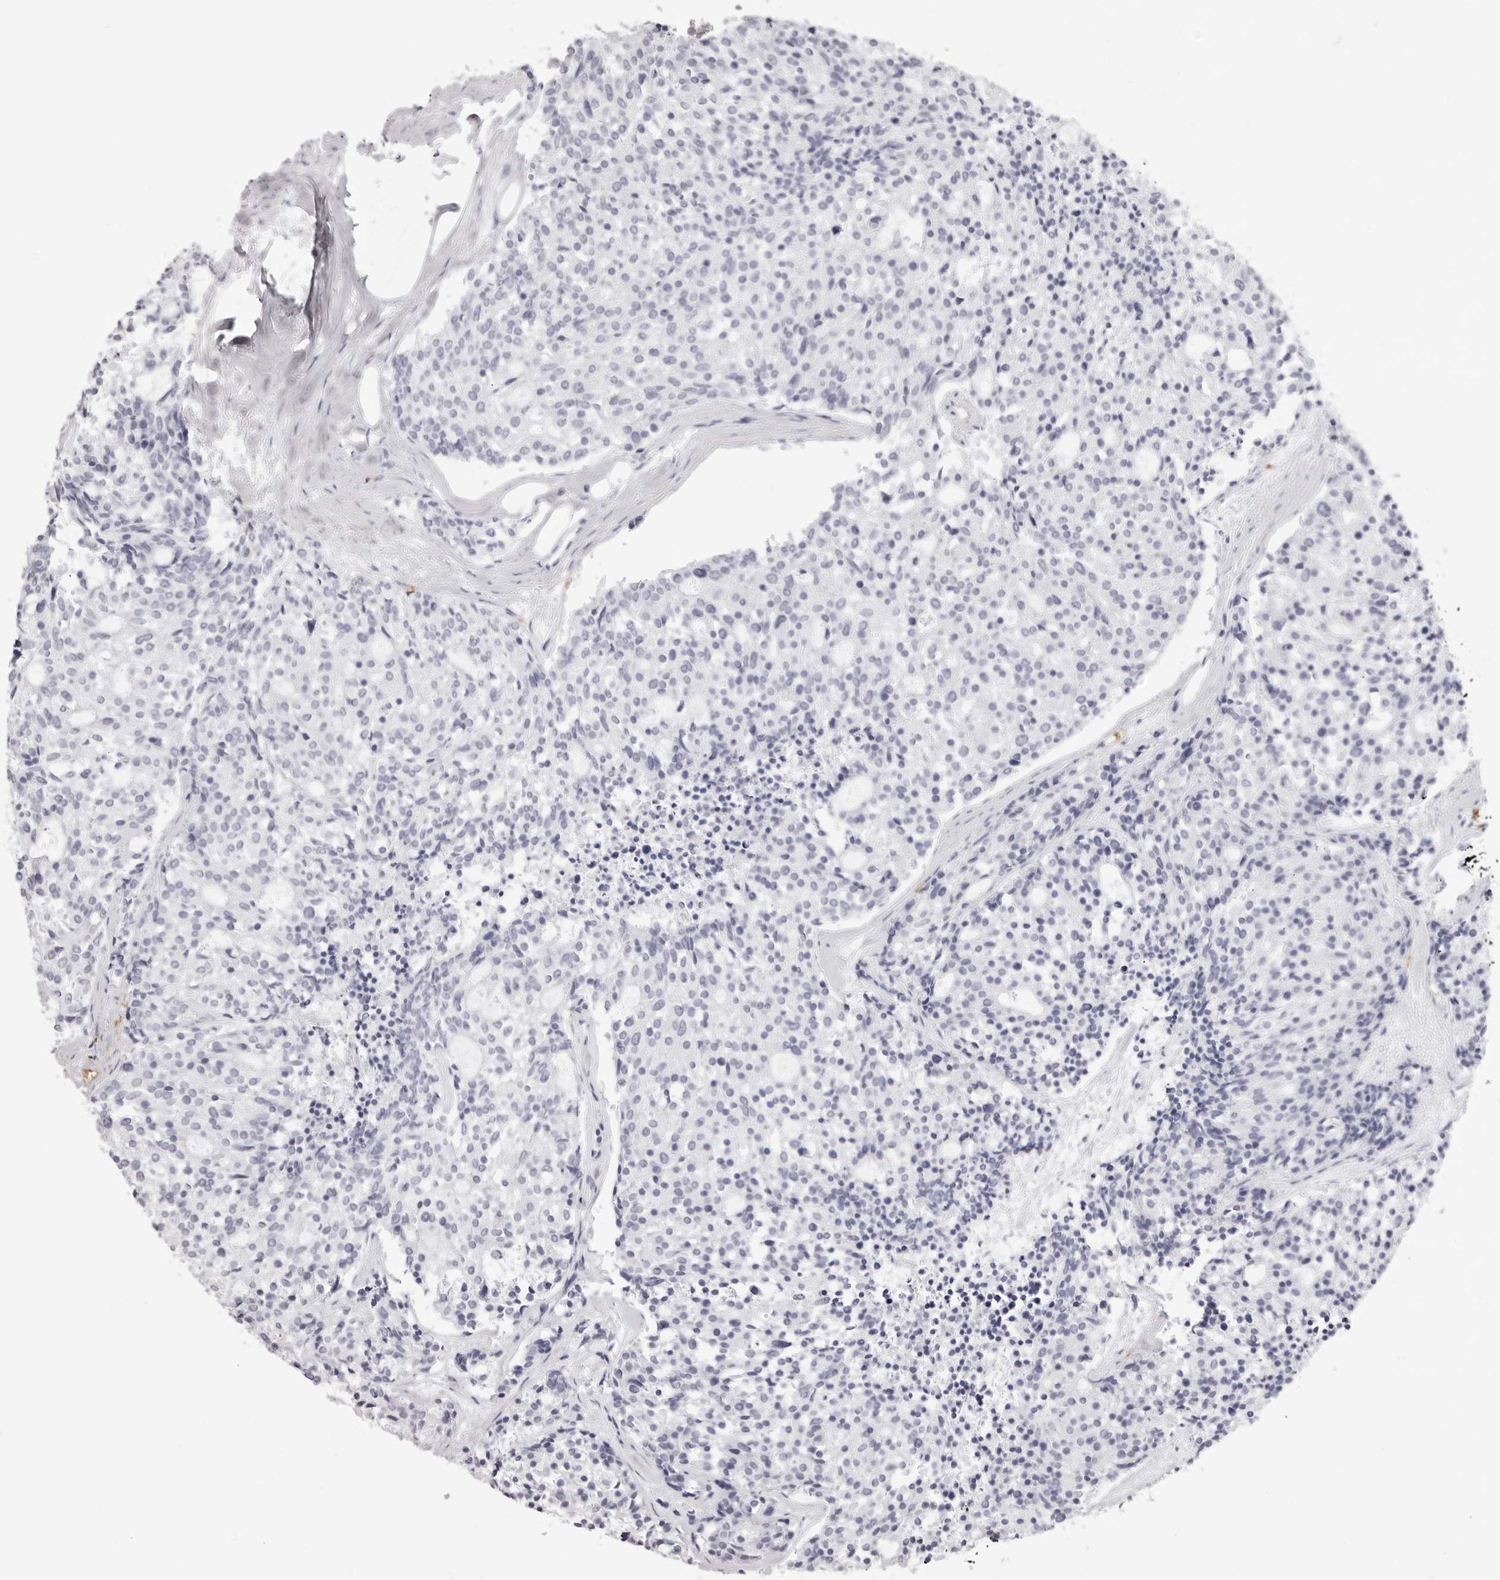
{"staining": {"intensity": "negative", "quantity": "none", "location": "none"}, "tissue": "carcinoid", "cell_type": "Tumor cells", "image_type": "cancer", "snomed": [{"axis": "morphology", "description": "Carcinoid, malignant, NOS"}, {"axis": "topography", "description": "Pancreas"}], "caption": "This is a photomicrograph of IHC staining of carcinoid (malignant), which shows no staining in tumor cells. (Brightfield microscopy of DAB (3,3'-diaminobenzidine) IHC at high magnification).", "gene": "SPTA1", "patient": {"sex": "female", "age": 54}}